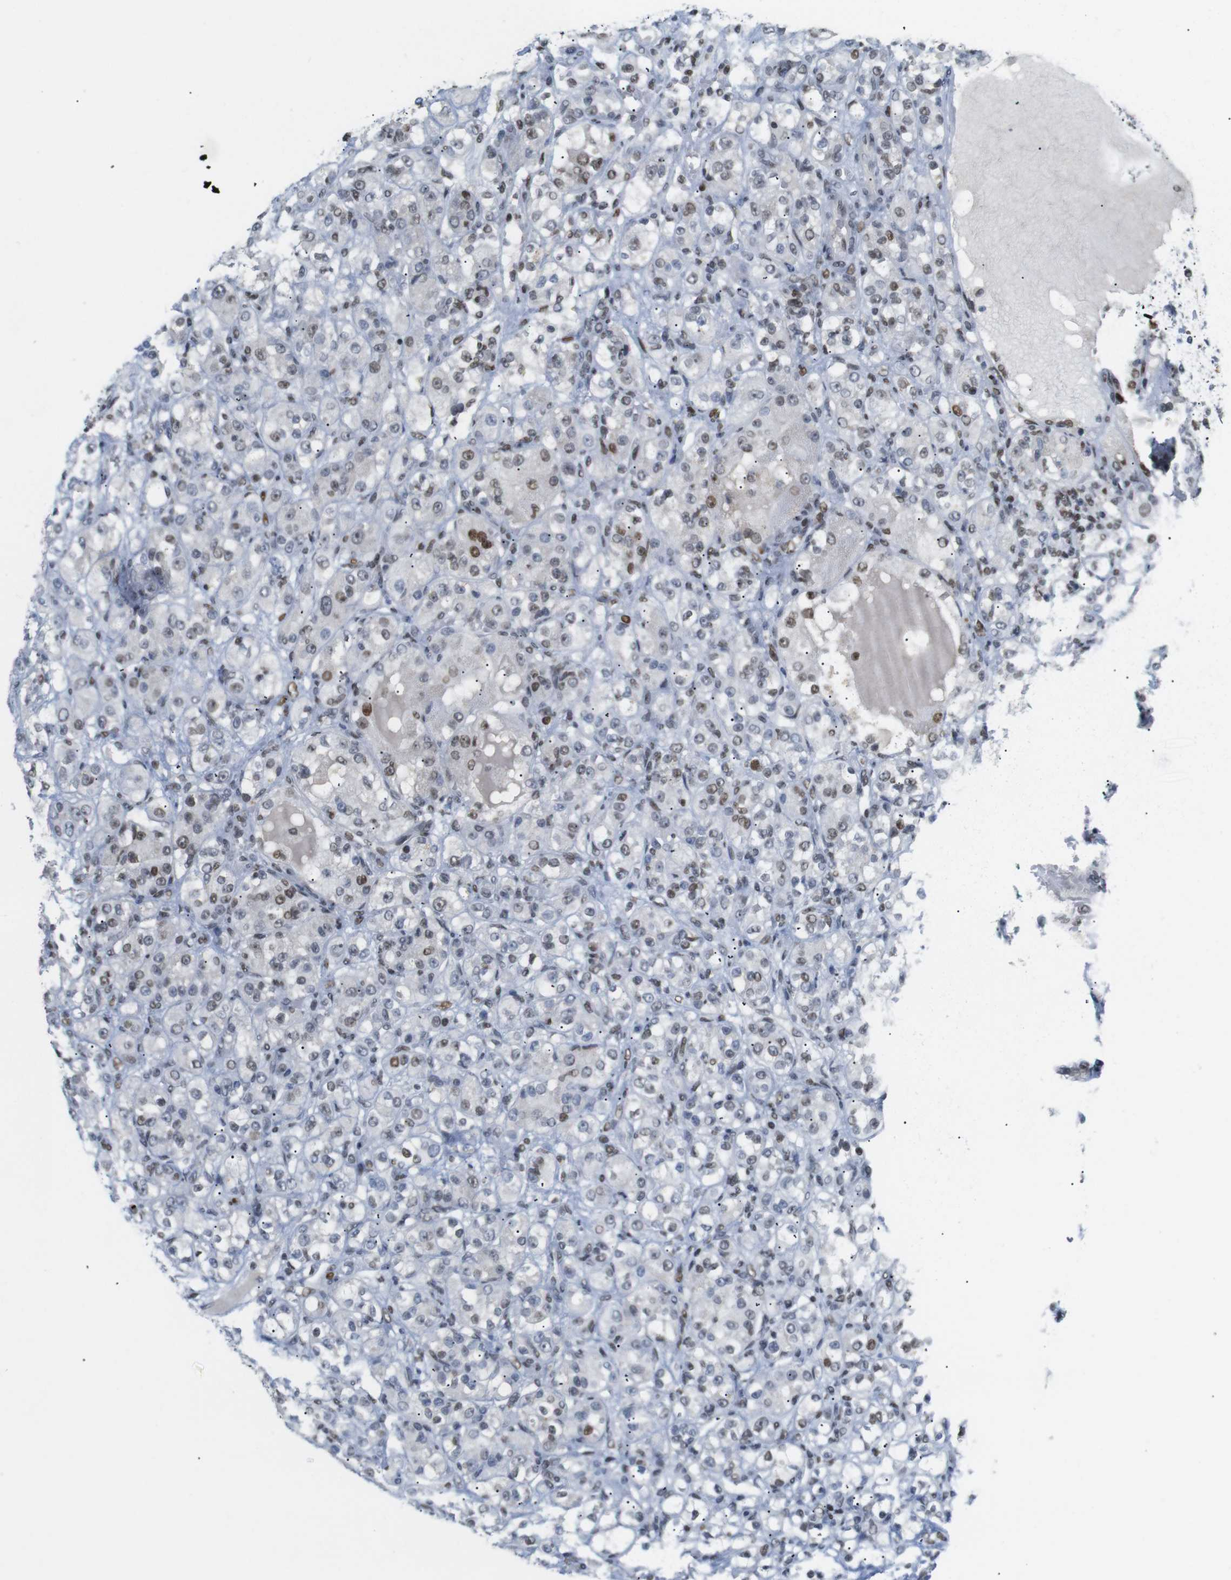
{"staining": {"intensity": "moderate", "quantity": "25%-75%", "location": "nuclear"}, "tissue": "renal cancer", "cell_type": "Tumor cells", "image_type": "cancer", "snomed": [{"axis": "morphology", "description": "Normal tissue, NOS"}, {"axis": "morphology", "description": "Adenocarcinoma, NOS"}, {"axis": "topography", "description": "Kidney"}], "caption": "Immunohistochemistry (IHC) micrograph of renal cancer (adenocarcinoma) stained for a protein (brown), which shows medium levels of moderate nuclear positivity in about 25%-75% of tumor cells.", "gene": "RIOX2", "patient": {"sex": "male", "age": 61}}